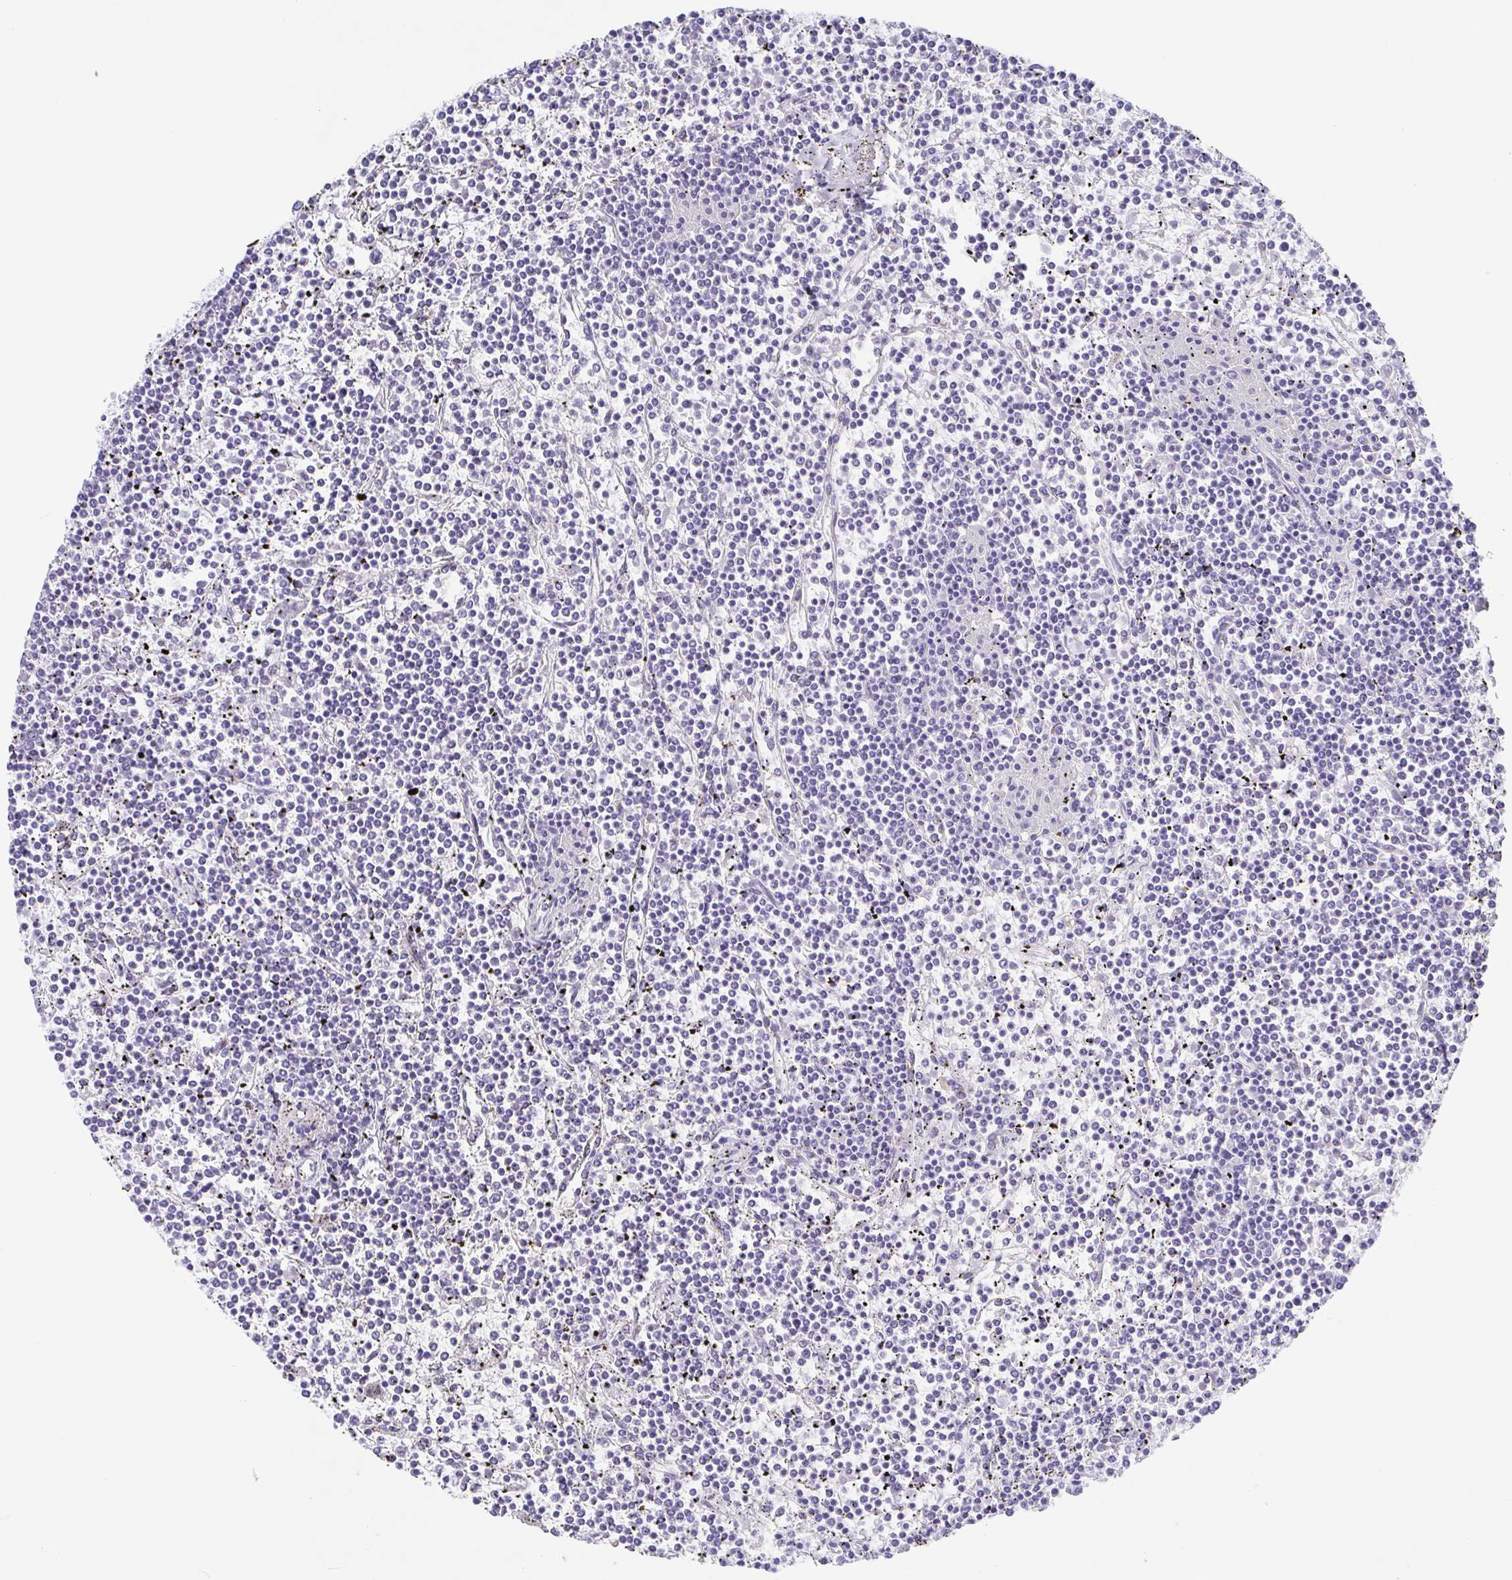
{"staining": {"intensity": "negative", "quantity": "none", "location": "none"}, "tissue": "lymphoma", "cell_type": "Tumor cells", "image_type": "cancer", "snomed": [{"axis": "morphology", "description": "Malignant lymphoma, non-Hodgkin's type, Low grade"}, {"axis": "topography", "description": "Spleen"}], "caption": "This is an IHC photomicrograph of human lymphoma. There is no staining in tumor cells.", "gene": "SULT1B1", "patient": {"sex": "female", "age": 19}}